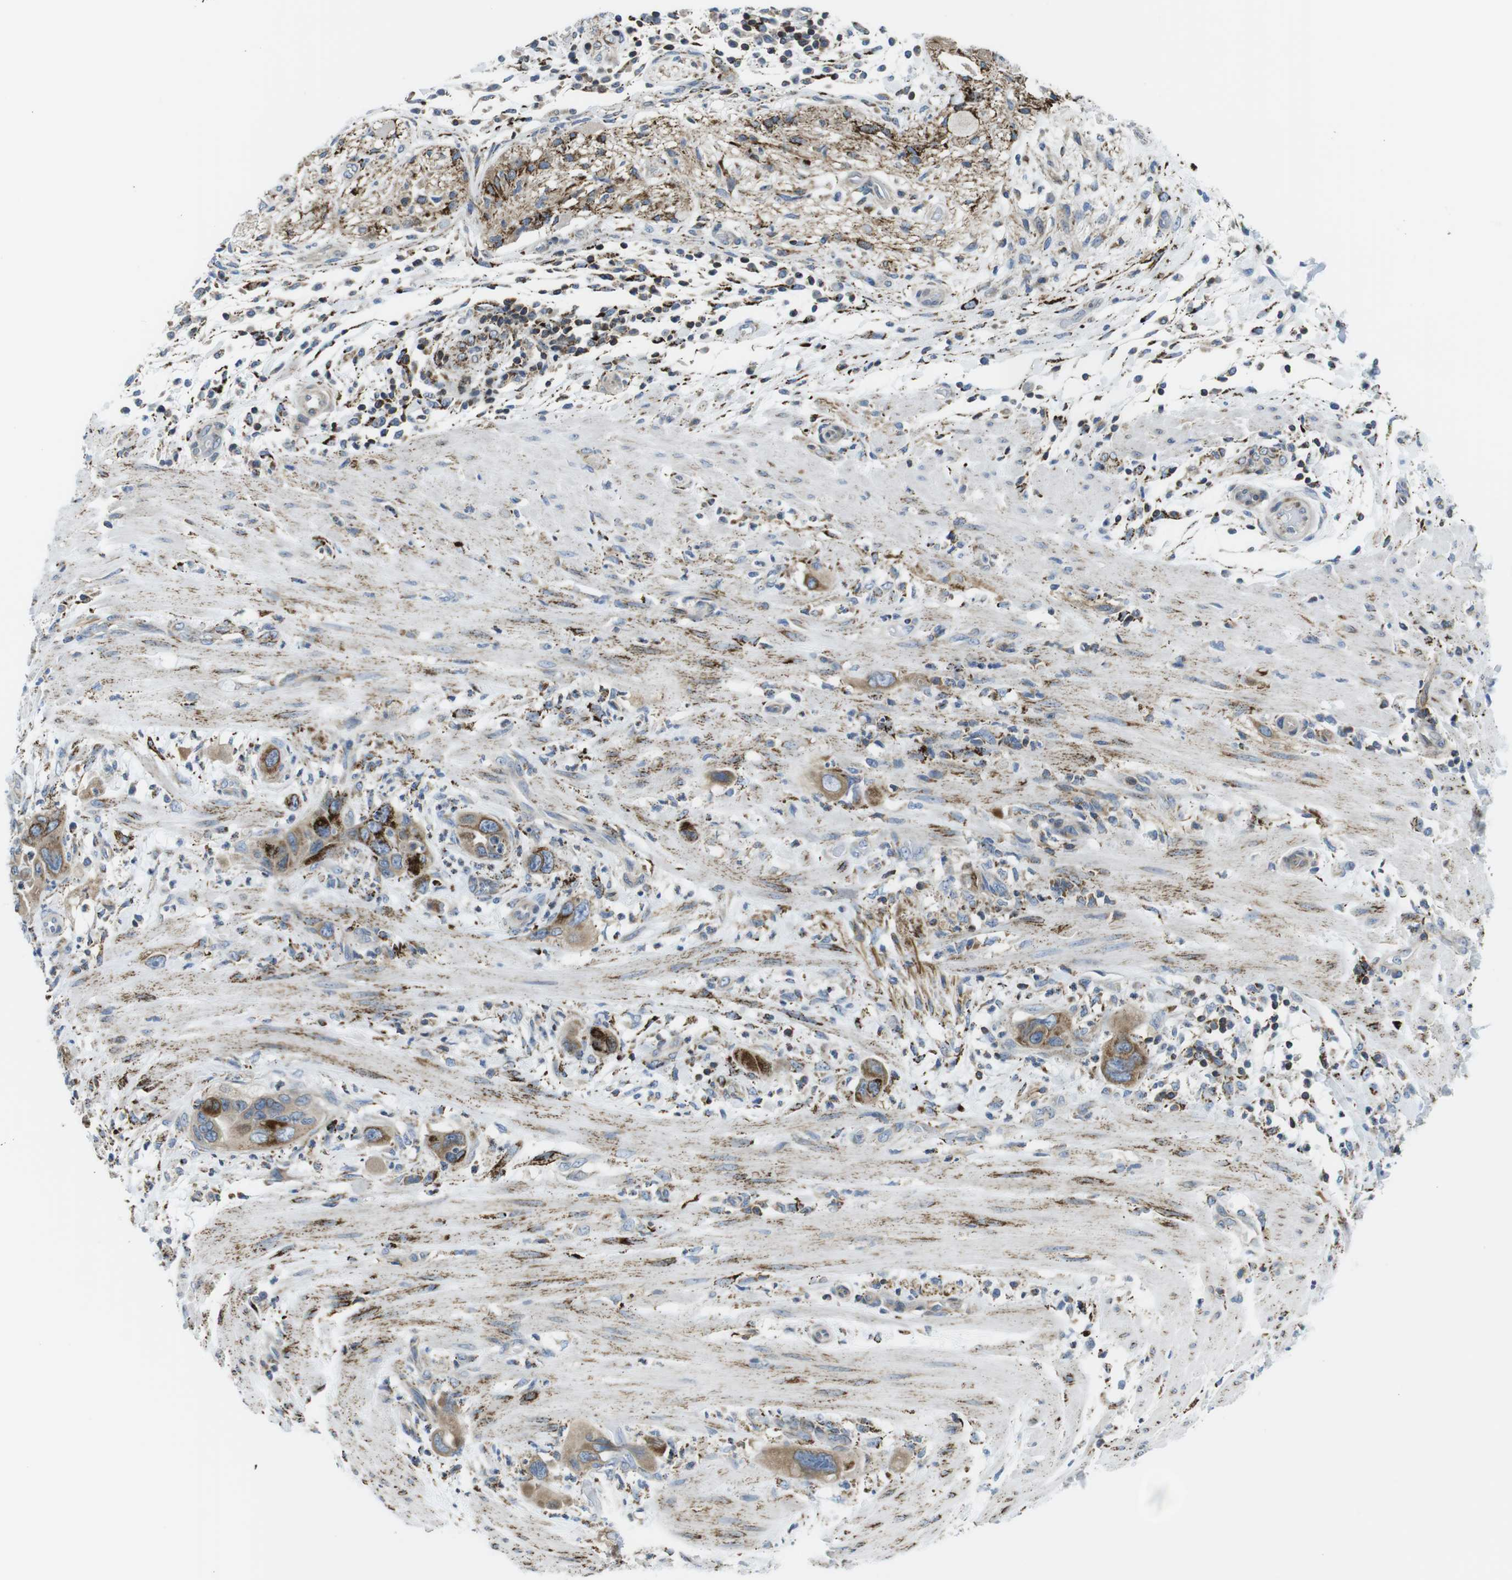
{"staining": {"intensity": "moderate", "quantity": ">75%", "location": "cytoplasmic/membranous"}, "tissue": "pancreatic cancer", "cell_type": "Tumor cells", "image_type": "cancer", "snomed": [{"axis": "morphology", "description": "Adenocarcinoma, NOS"}, {"axis": "topography", "description": "Pancreas"}], "caption": "Immunohistochemistry photomicrograph of neoplastic tissue: human adenocarcinoma (pancreatic) stained using IHC demonstrates medium levels of moderate protein expression localized specifically in the cytoplasmic/membranous of tumor cells, appearing as a cytoplasmic/membranous brown color.", "gene": "KCNE3", "patient": {"sex": "female", "age": 71}}